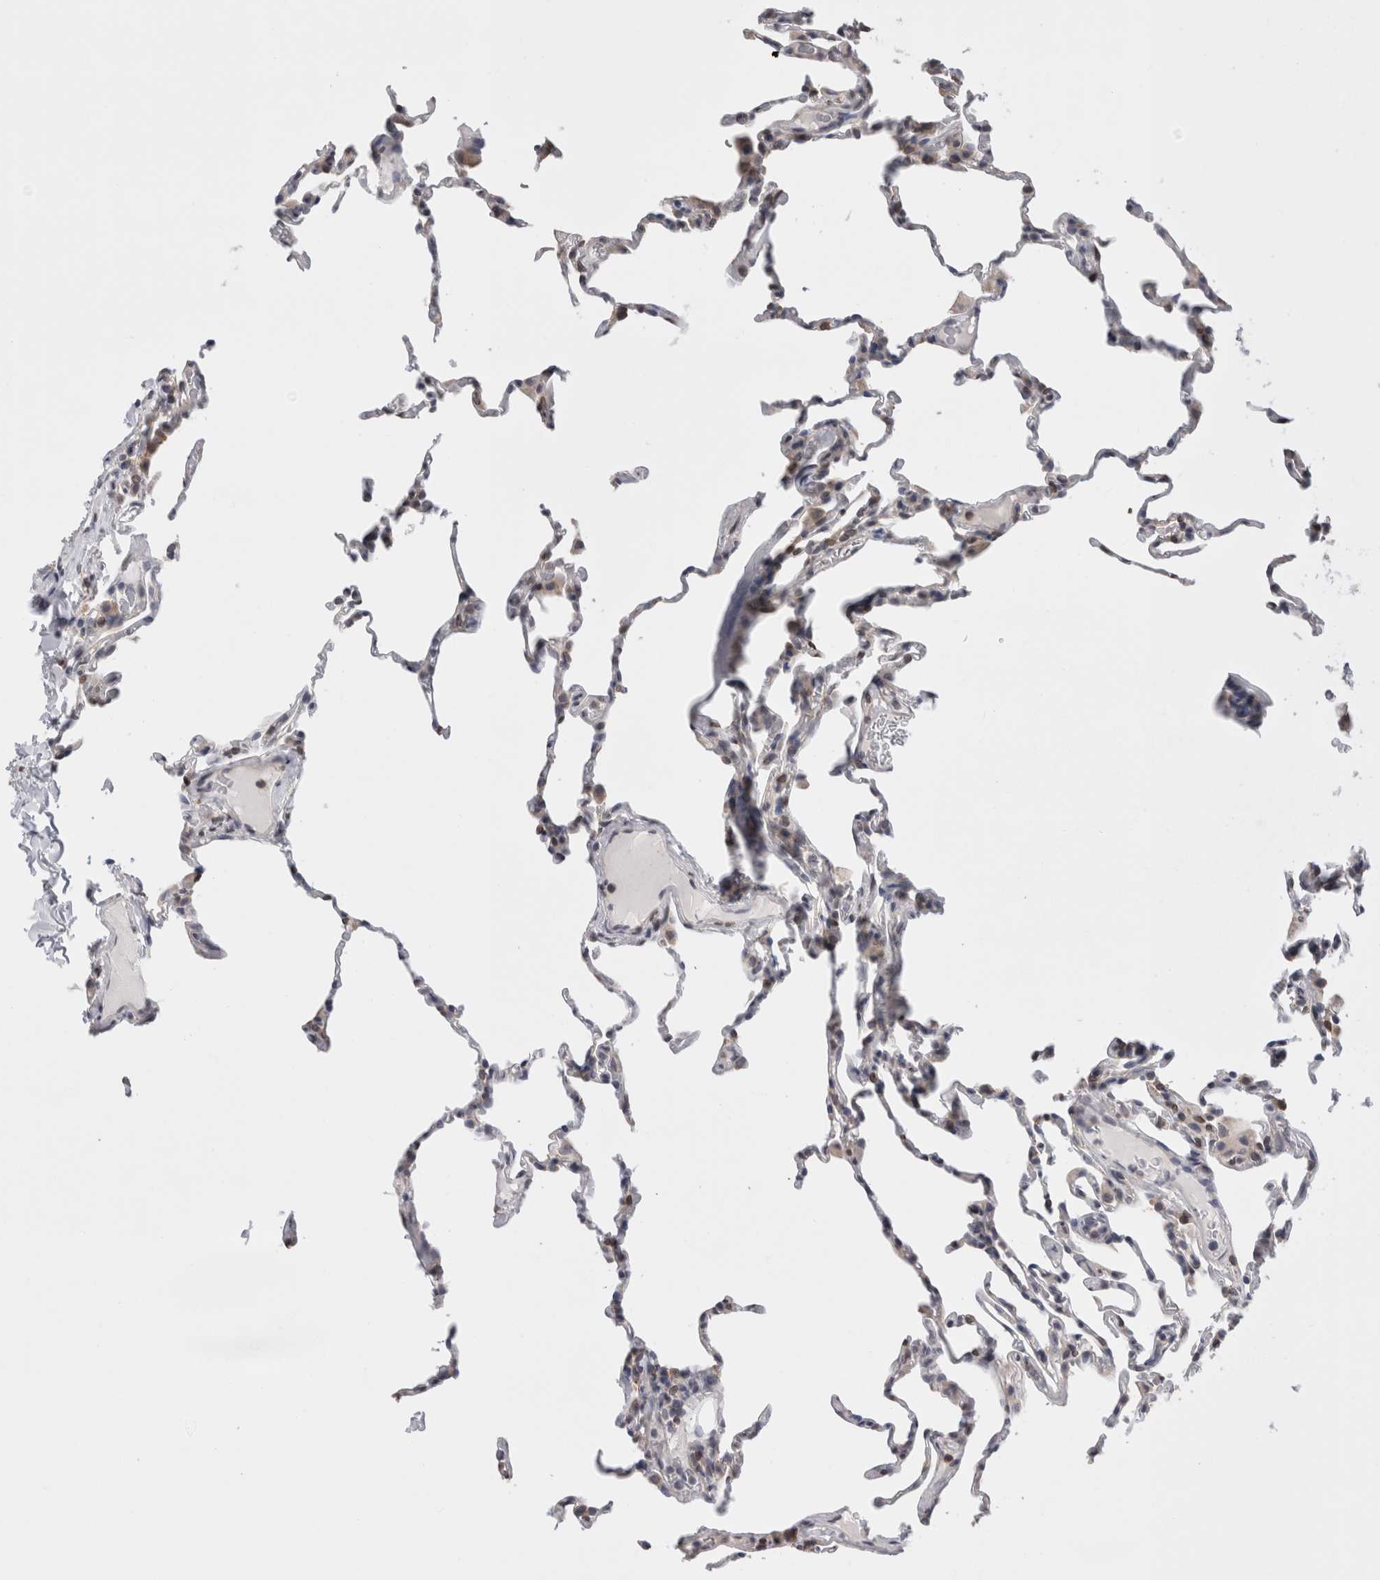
{"staining": {"intensity": "weak", "quantity": "<25%", "location": "nuclear"}, "tissue": "lung", "cell_type": "Alveolar cells", "image_type": "normal", "snomed": [{"axis": "morphology", "description": "Normal tissue, NOS"}, {"axis": "topography", "description": "Lung"}], "caption": "Alveolar cells show no significant positivity in benign lung. (DAB (3,3'-diaminobenzidine) IHC, high magnification).", "gene": "VCPIP1", "patient": {"sex": "male", "age": 20}}